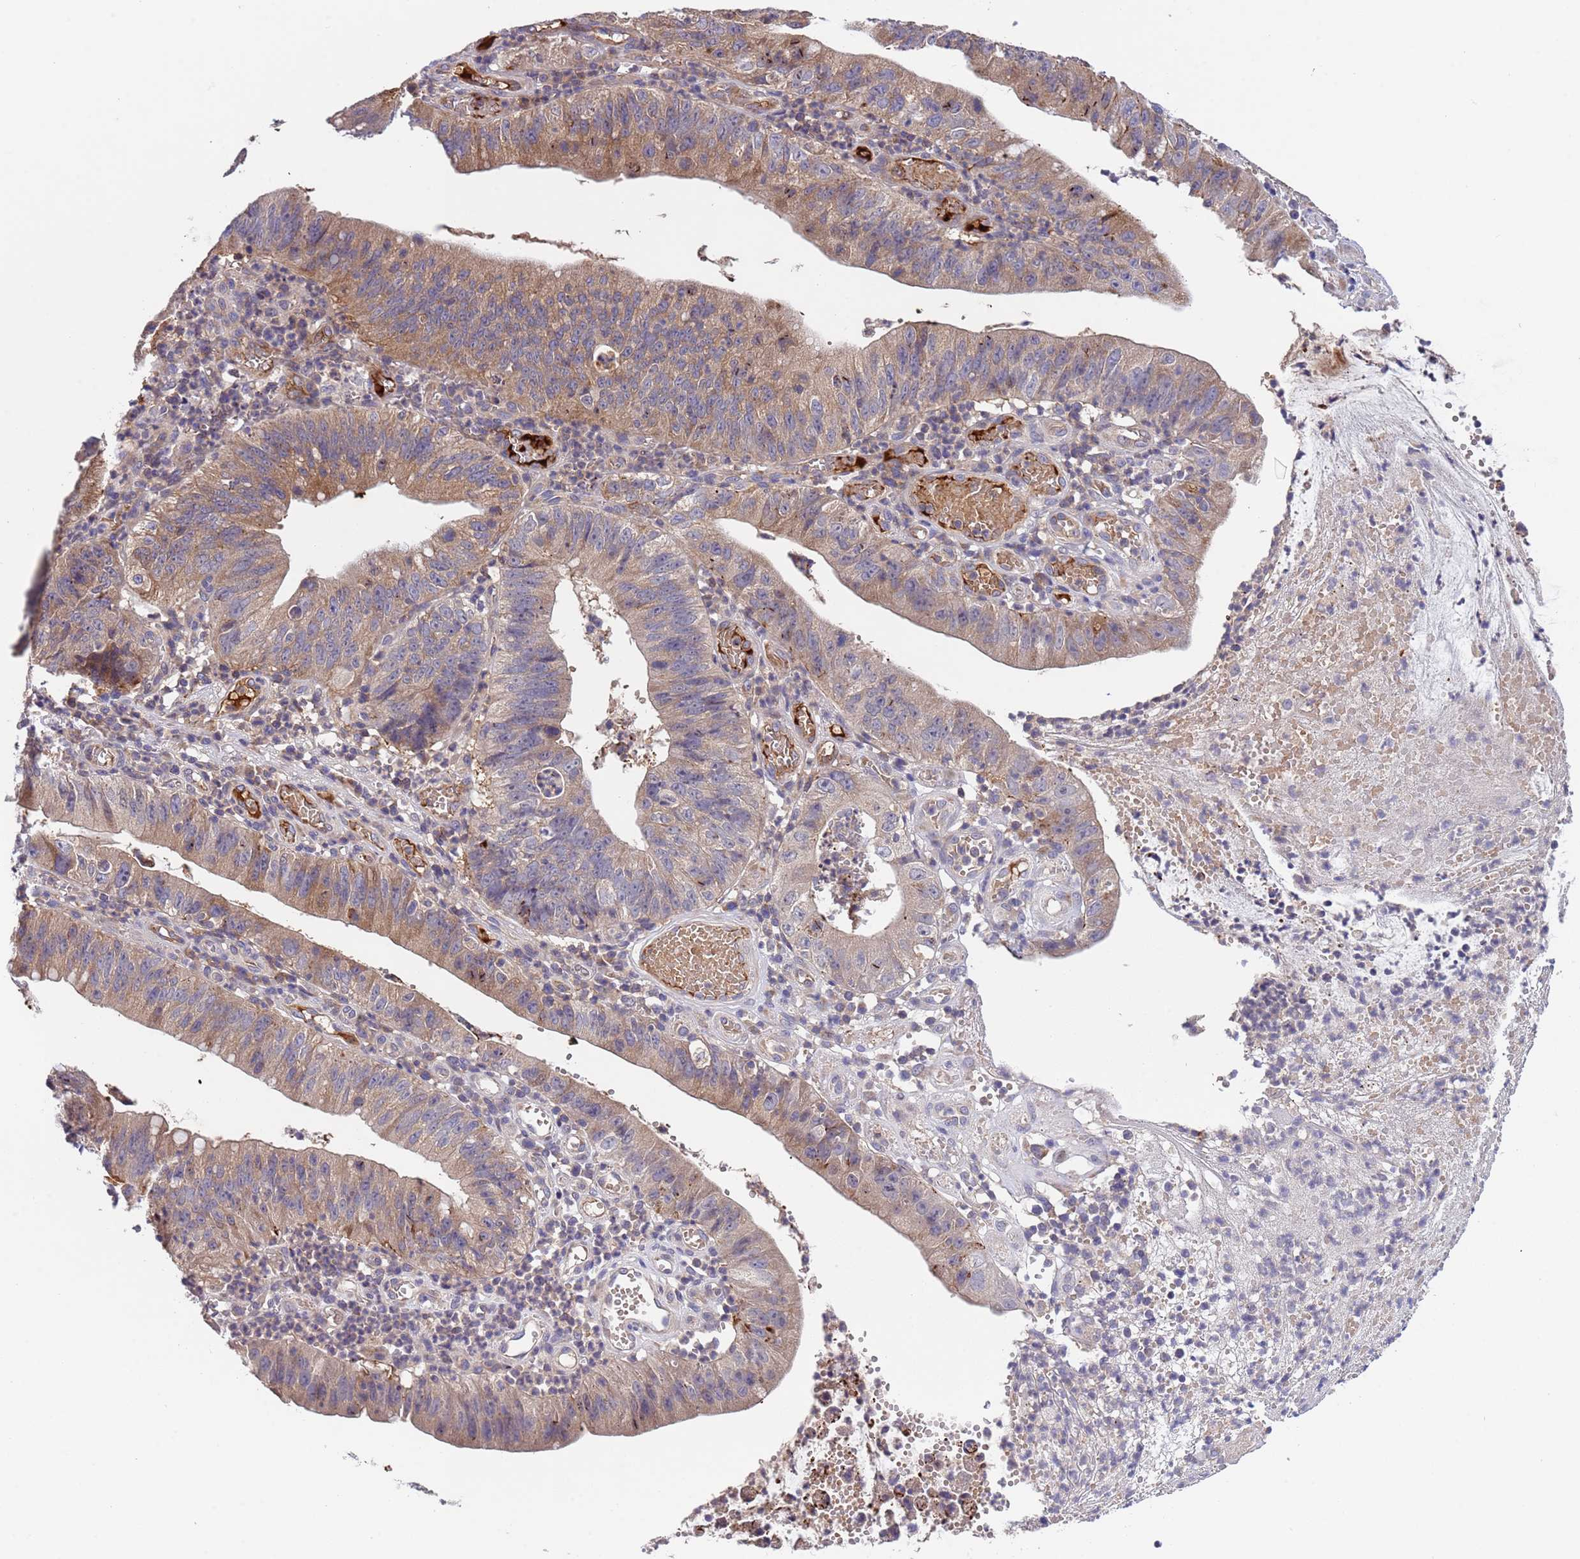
{"staining": {"intensity": "moderate", "quantity": "25%-75%", "location": "cytoplasmic/membranous"}, "tissue": "stomach cancer", "cell_type": "Tumor cells", "image_type": "cancer", "snomed": [{"axis": "morphology", "description": "Adenocarcinoma, NOS"}, {"axis": "topography", "description": "Stomach"}], "caption": "Protein expression analysis of stomach cancer displays moderate cytoplasmic/membranous expression in about 25%-75% of tumor cells. Nuclei are stained in blue.", "gene": "PARP16", "patient": {"sex": "male", "age": 59}}